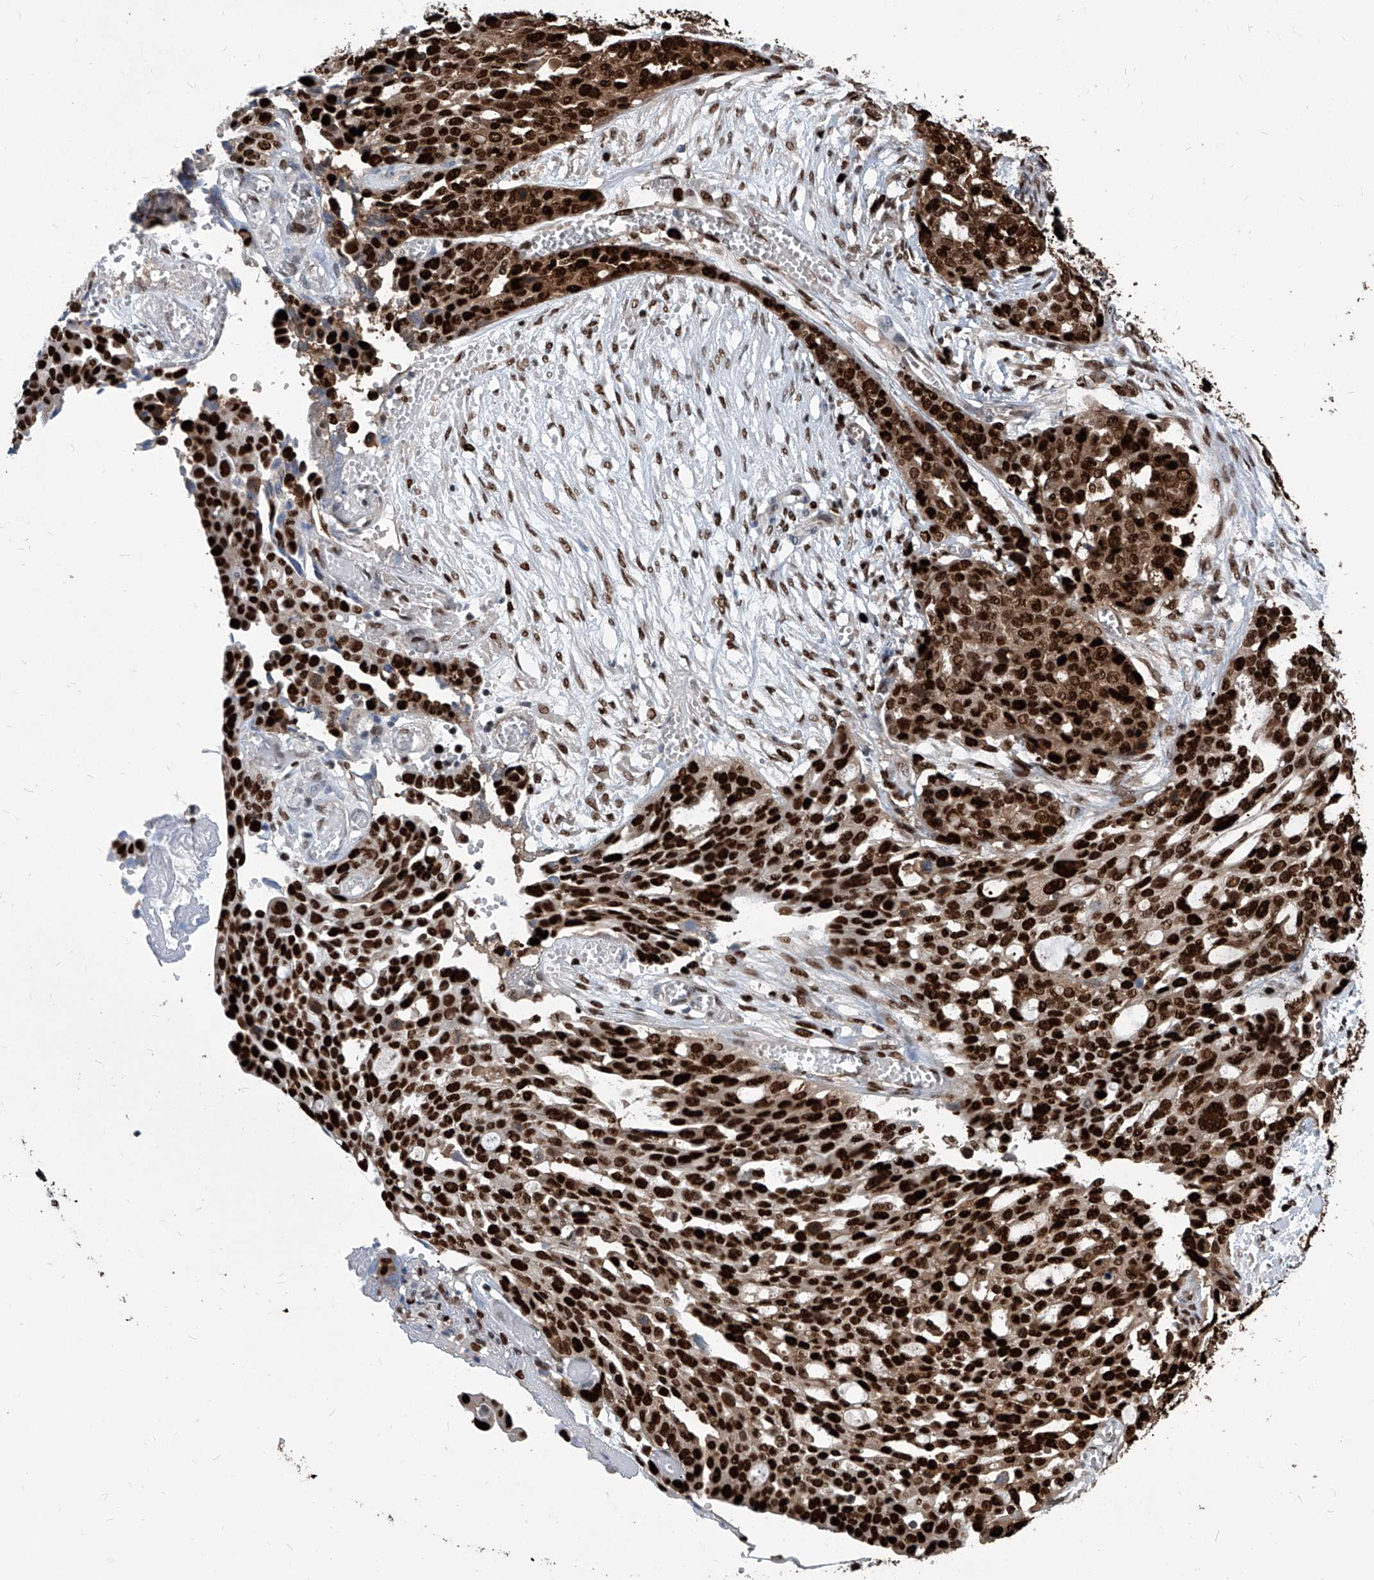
{"staining": {"intensity": "strong", "quantity": ">75%", "location": "cytoplasmic/membranous,nuclear"}, "tissue": "ovarian cancer", "cell_type": "Tumor cells", "image_type": "cancer", "snomed": [{"axis": "morphology", "description": "Cystadenocarcinoma, serous, NOS"}, {"axis": "topography", "description": "Soft tissue"}, {"axis": "topography", "description": "Ovary"}], "caption": "DAB immunohistochemical staining of serous cystadenocarcinoma (ovarian) shows strong cytoplasmic/membranous and nuclear protein positivity in approximately >75% of tumor cells.", "gene": "PCNA", "patient": {"sex": "female", "age": 57}}